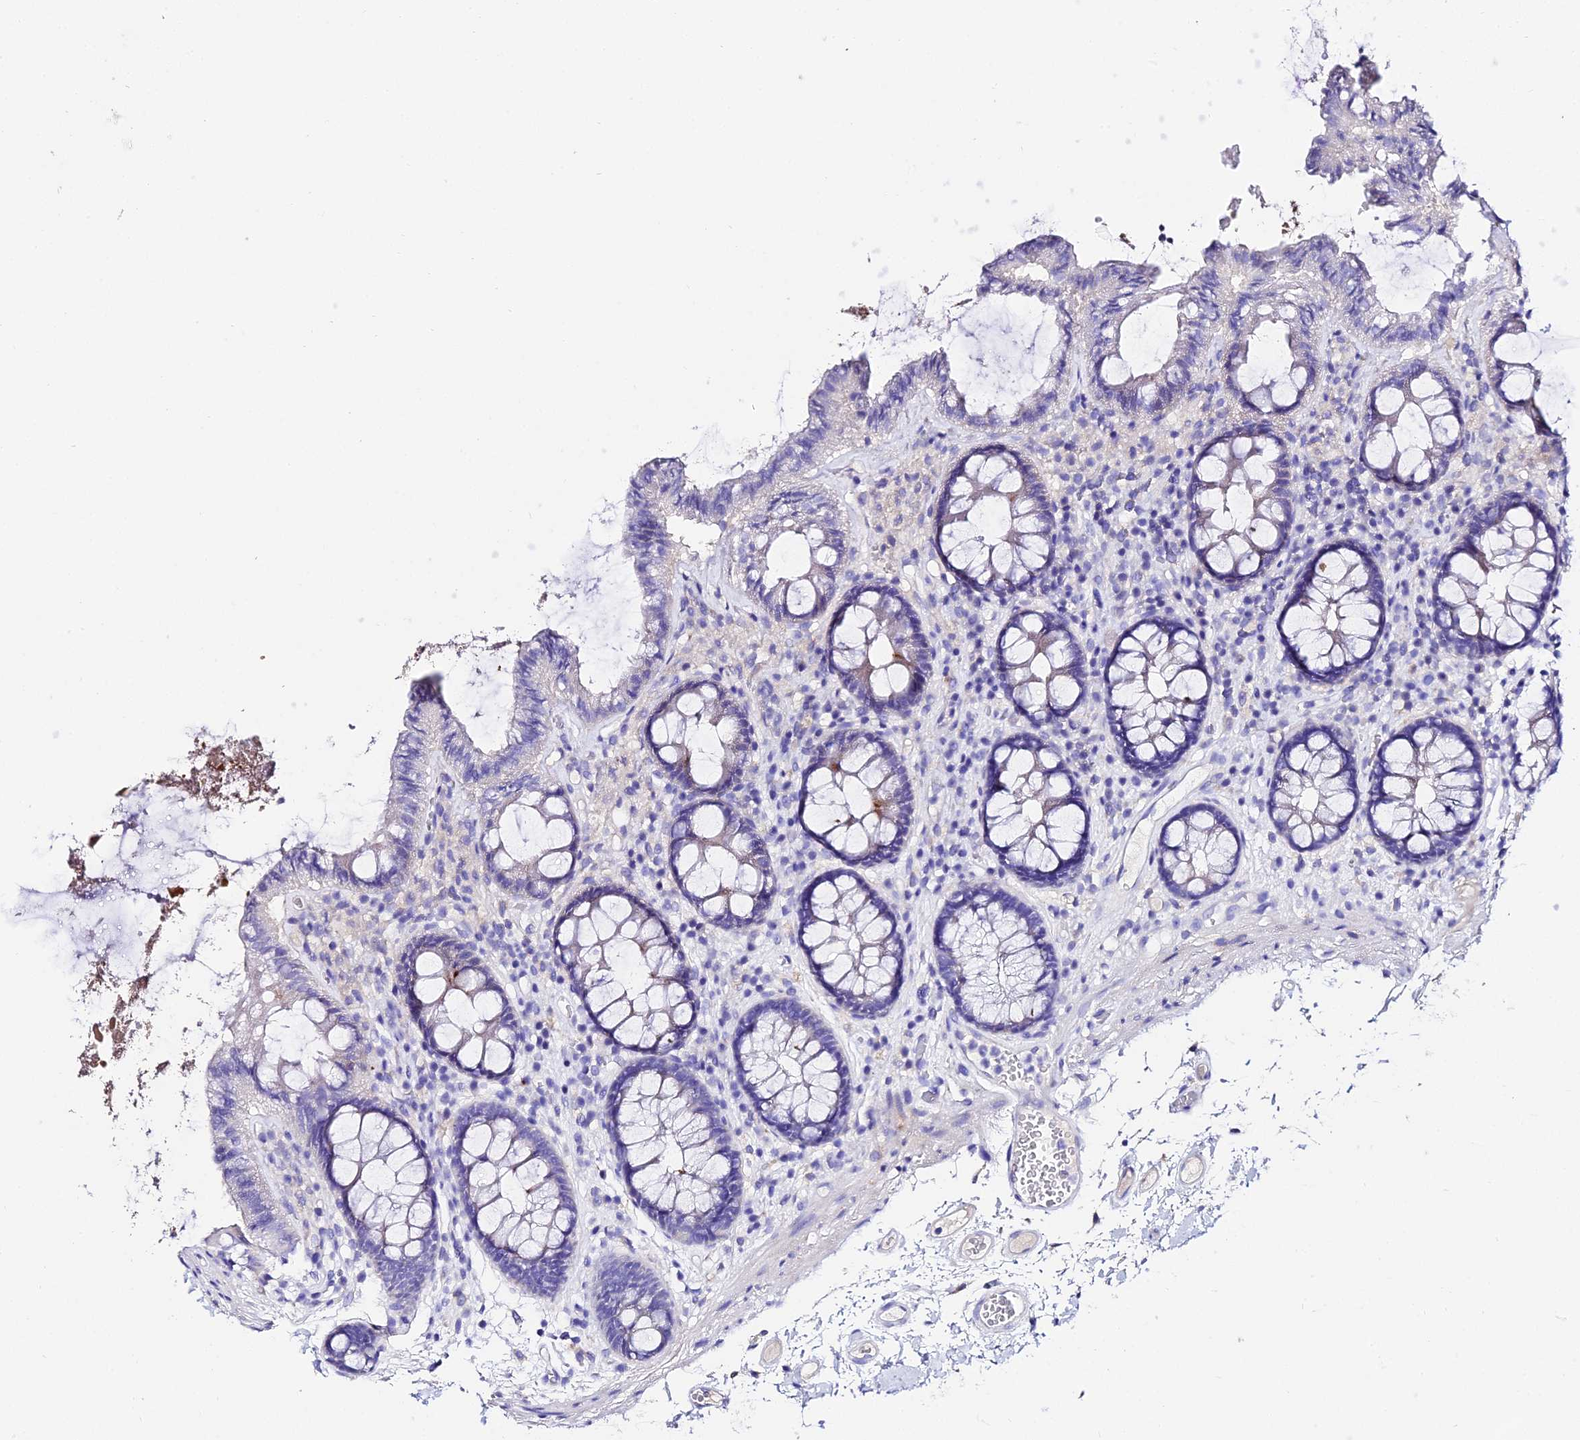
{"staining": {"intensity": "negative", "quantity": "none", "location": "none"}, "tissue": "colon", "cell_type": "Endothelial cells", "image_type": "normal", "snomed": [{"axis": "morphology", "description": "Normal tissue, NOS"}, {"axis": "topography", "description": "Colon"}], "caption": "DAB (3,3'-diaminobenzidine) immunohistochemical staining of normal colon reveals no significant expression in endothelial cells. (DAB IHC, high magnification).", "gene": "TMEM117", "patient": {"sex": "male", "age": 84}}